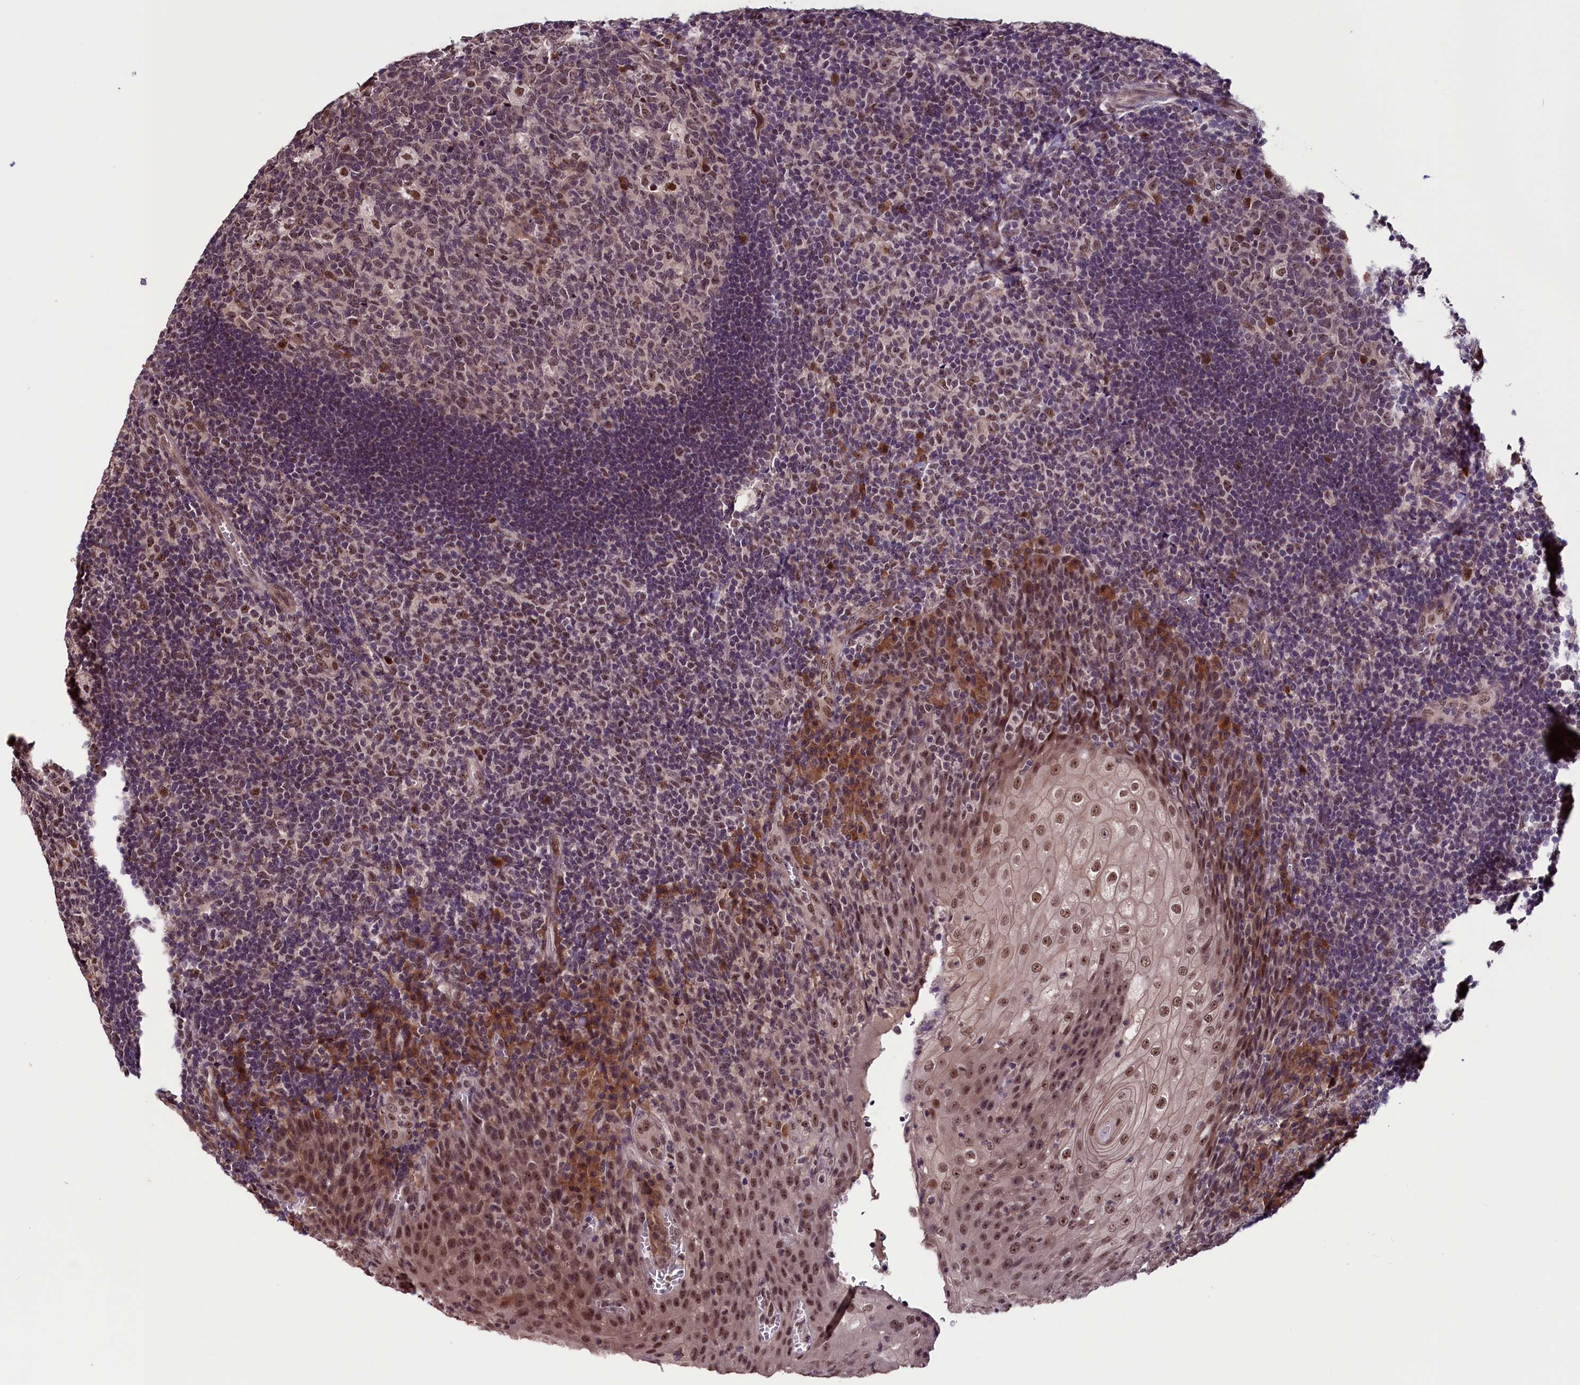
{"staining": {"intensity": "moderate", "quantity": "25%-75%", "location": "nuclear"}, "tissue": "tonsil", "cell_type": "Germinal center cells", "image_type": "normal", "snomed": [{"axis": "morphology", "description": "Normal tissue, NOS"}, {"axis": "topography", "description": "Tonsil"}], "caption": "Approximately 25%-75% of germinal center cells in unremarkable human tonsil show moderate nuclear protein expression as visualized by brown immunohistochemical staining.", "gene": "RNMT", "patient": {"sex": "male", "age": 17}}